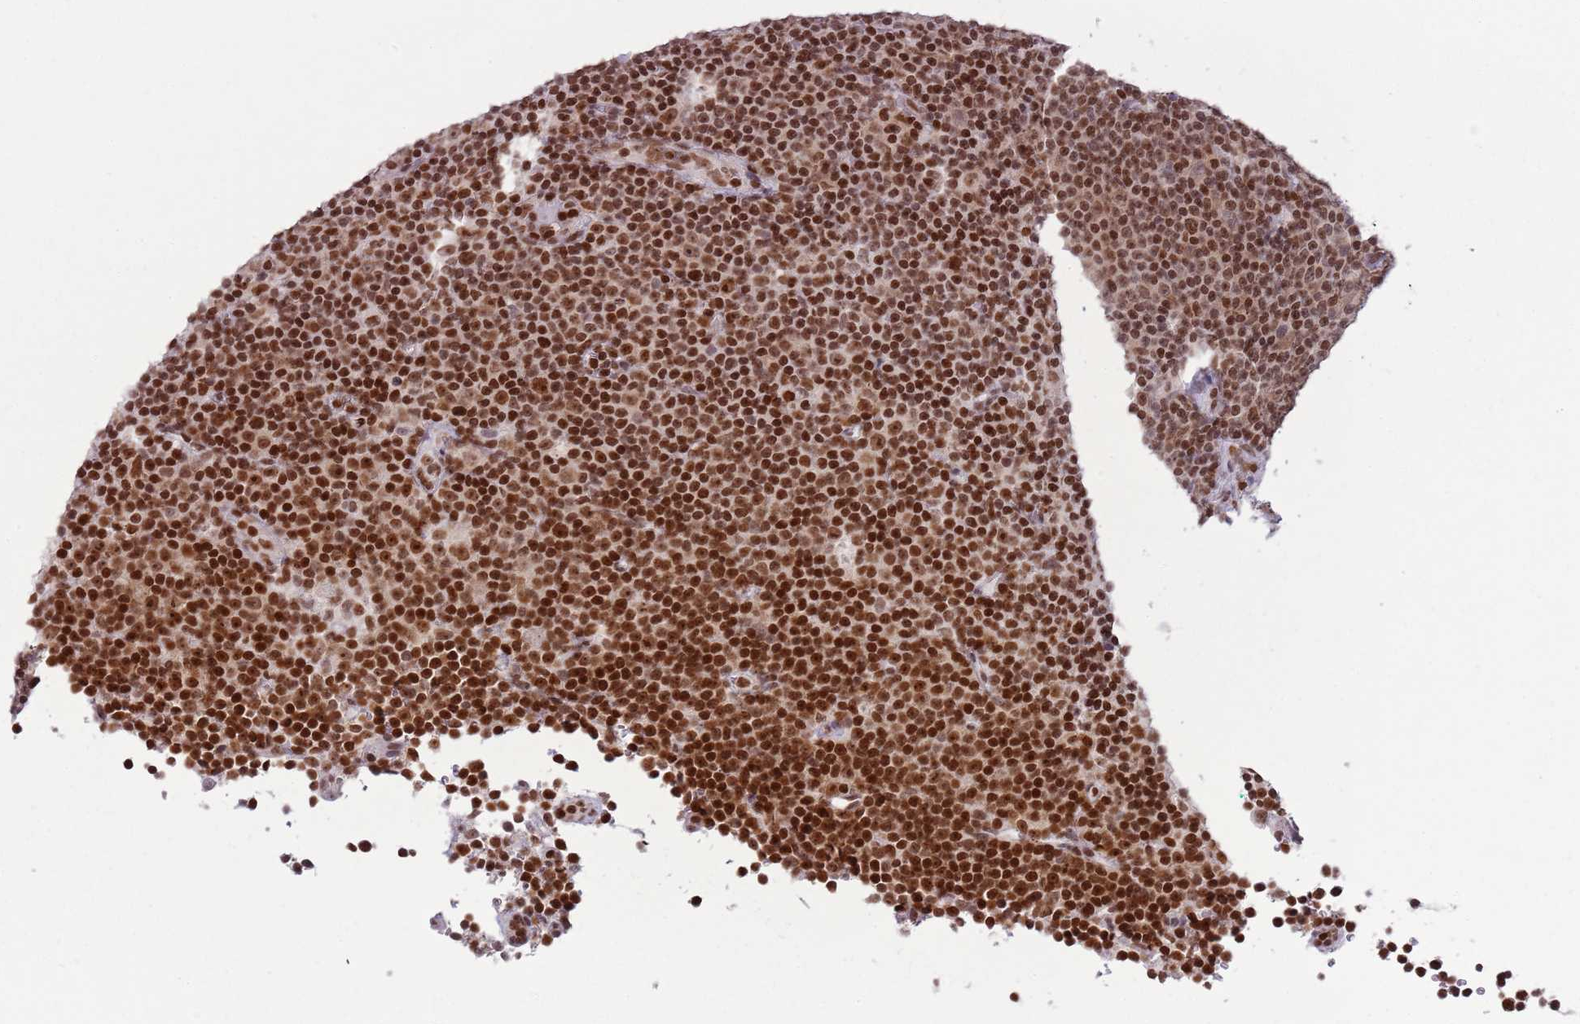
{"staining": {"intensity": "strong", "quantity": ">75%", "location": "nuclear"}, "tissue": "lymphoma", "cell_type": "Tumor cells", "image_type": "cancer", "snomed": [{"axis": "morphology", "description": "Malignant lymphoma, non-Hodgkin's type, Low grade"}, {"axis": "topography", "description": "Lymph node"}], "caption": "IHC photomicrograph of low-grade malignant lymphoma, non-Hodgkin's type stained for a protein (brown), which shows high levels of strong nuclear positivity in approximately >75% of tumor cells.", "gene": "SELENOH", "patient": {"sex": "female", "age": 67}}